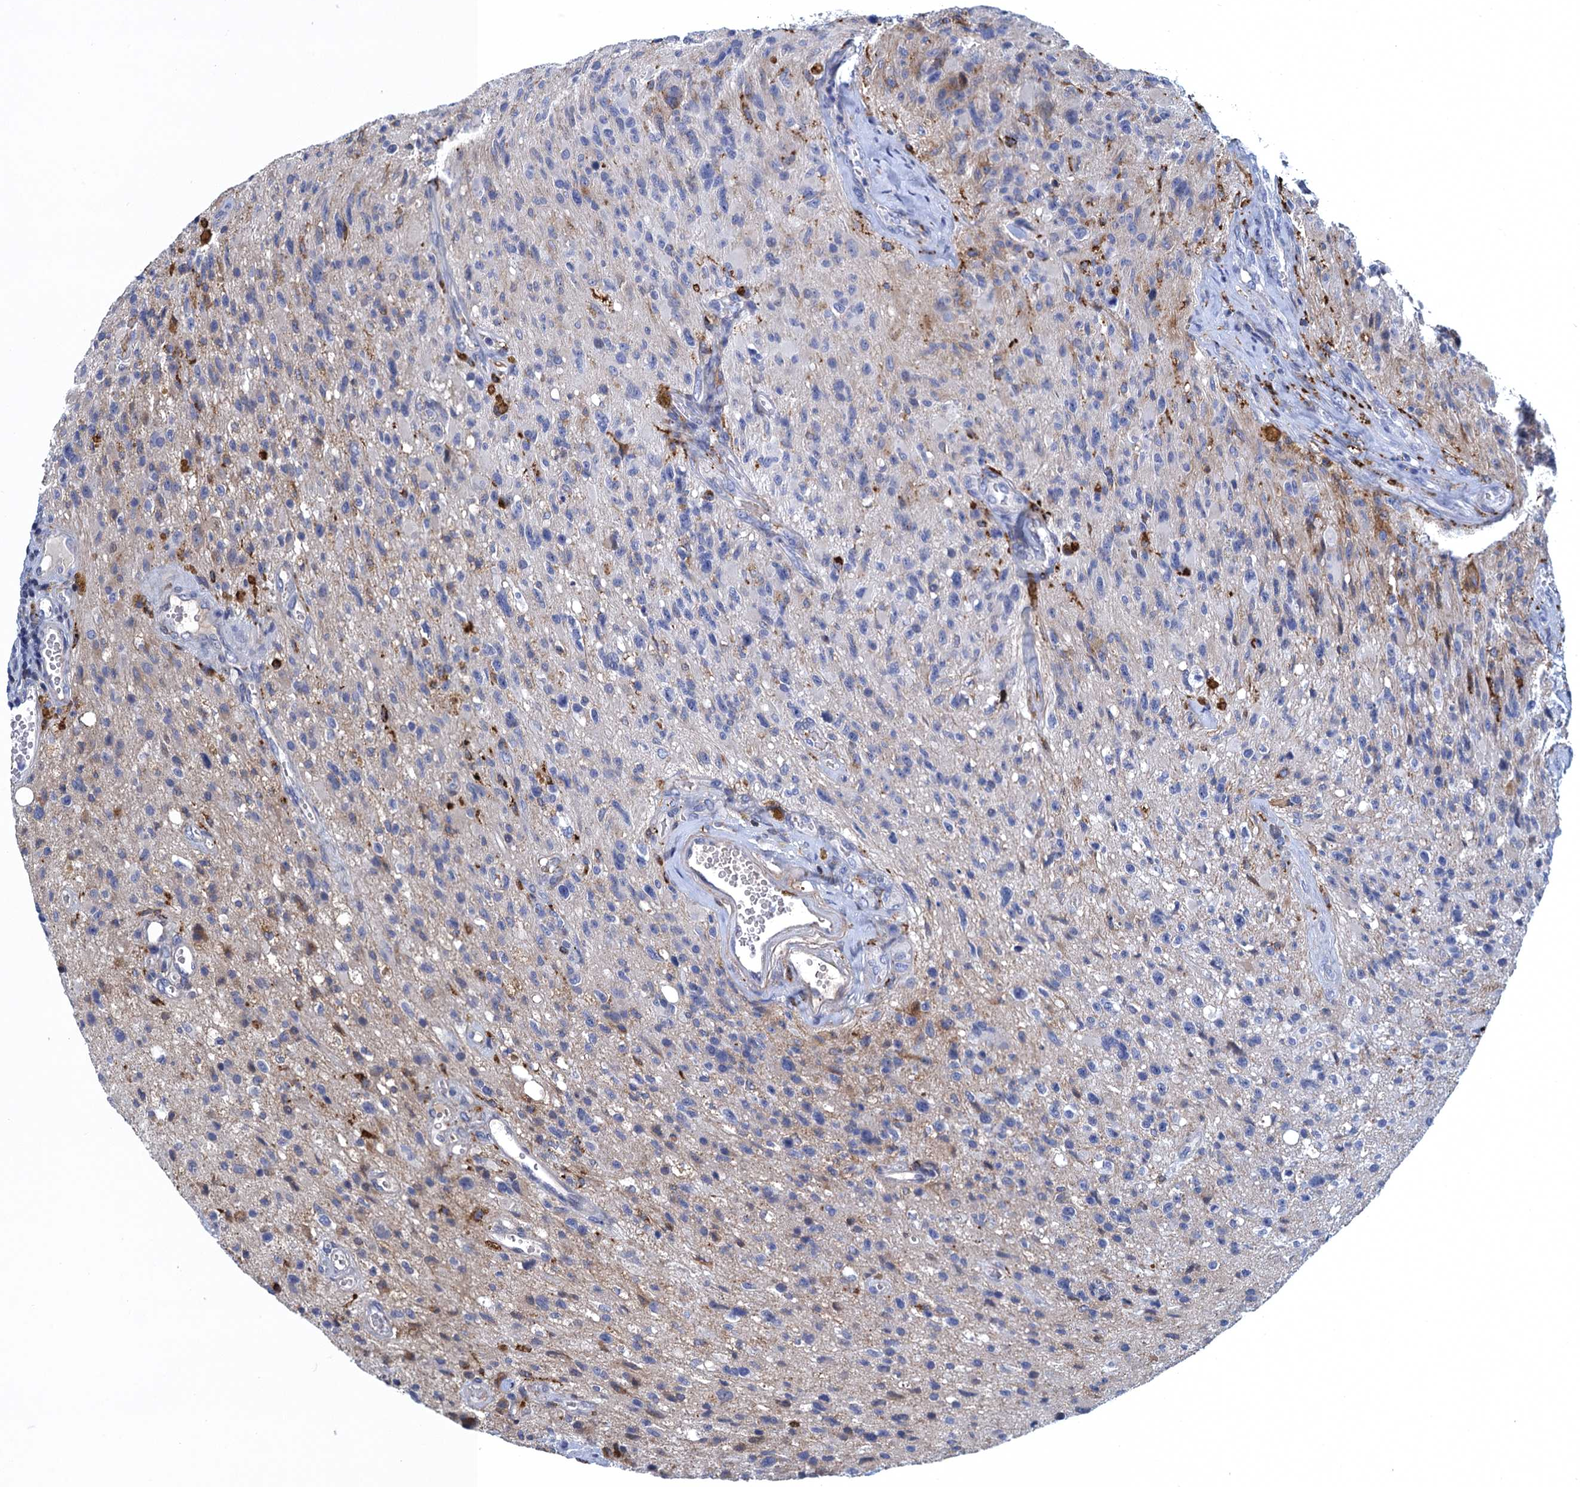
{"staining": {"intensity": "negative", "quantity": "none", "location": "none"}, "tissue": "glioma", "cell_type": "Tumor cells", "image_type": "cancer", "snomed": [{"axis": "morphology", "description": "Glioma, malignant, High grade"}, {"axis": "topography", "description": "Brain"}], "caption": "DAB immunohistochemical staining of human glioma reveals no significant positivity in tumor cells.", "gene": "DNHD1", "patient": {"sex": "male", "age": 69}}